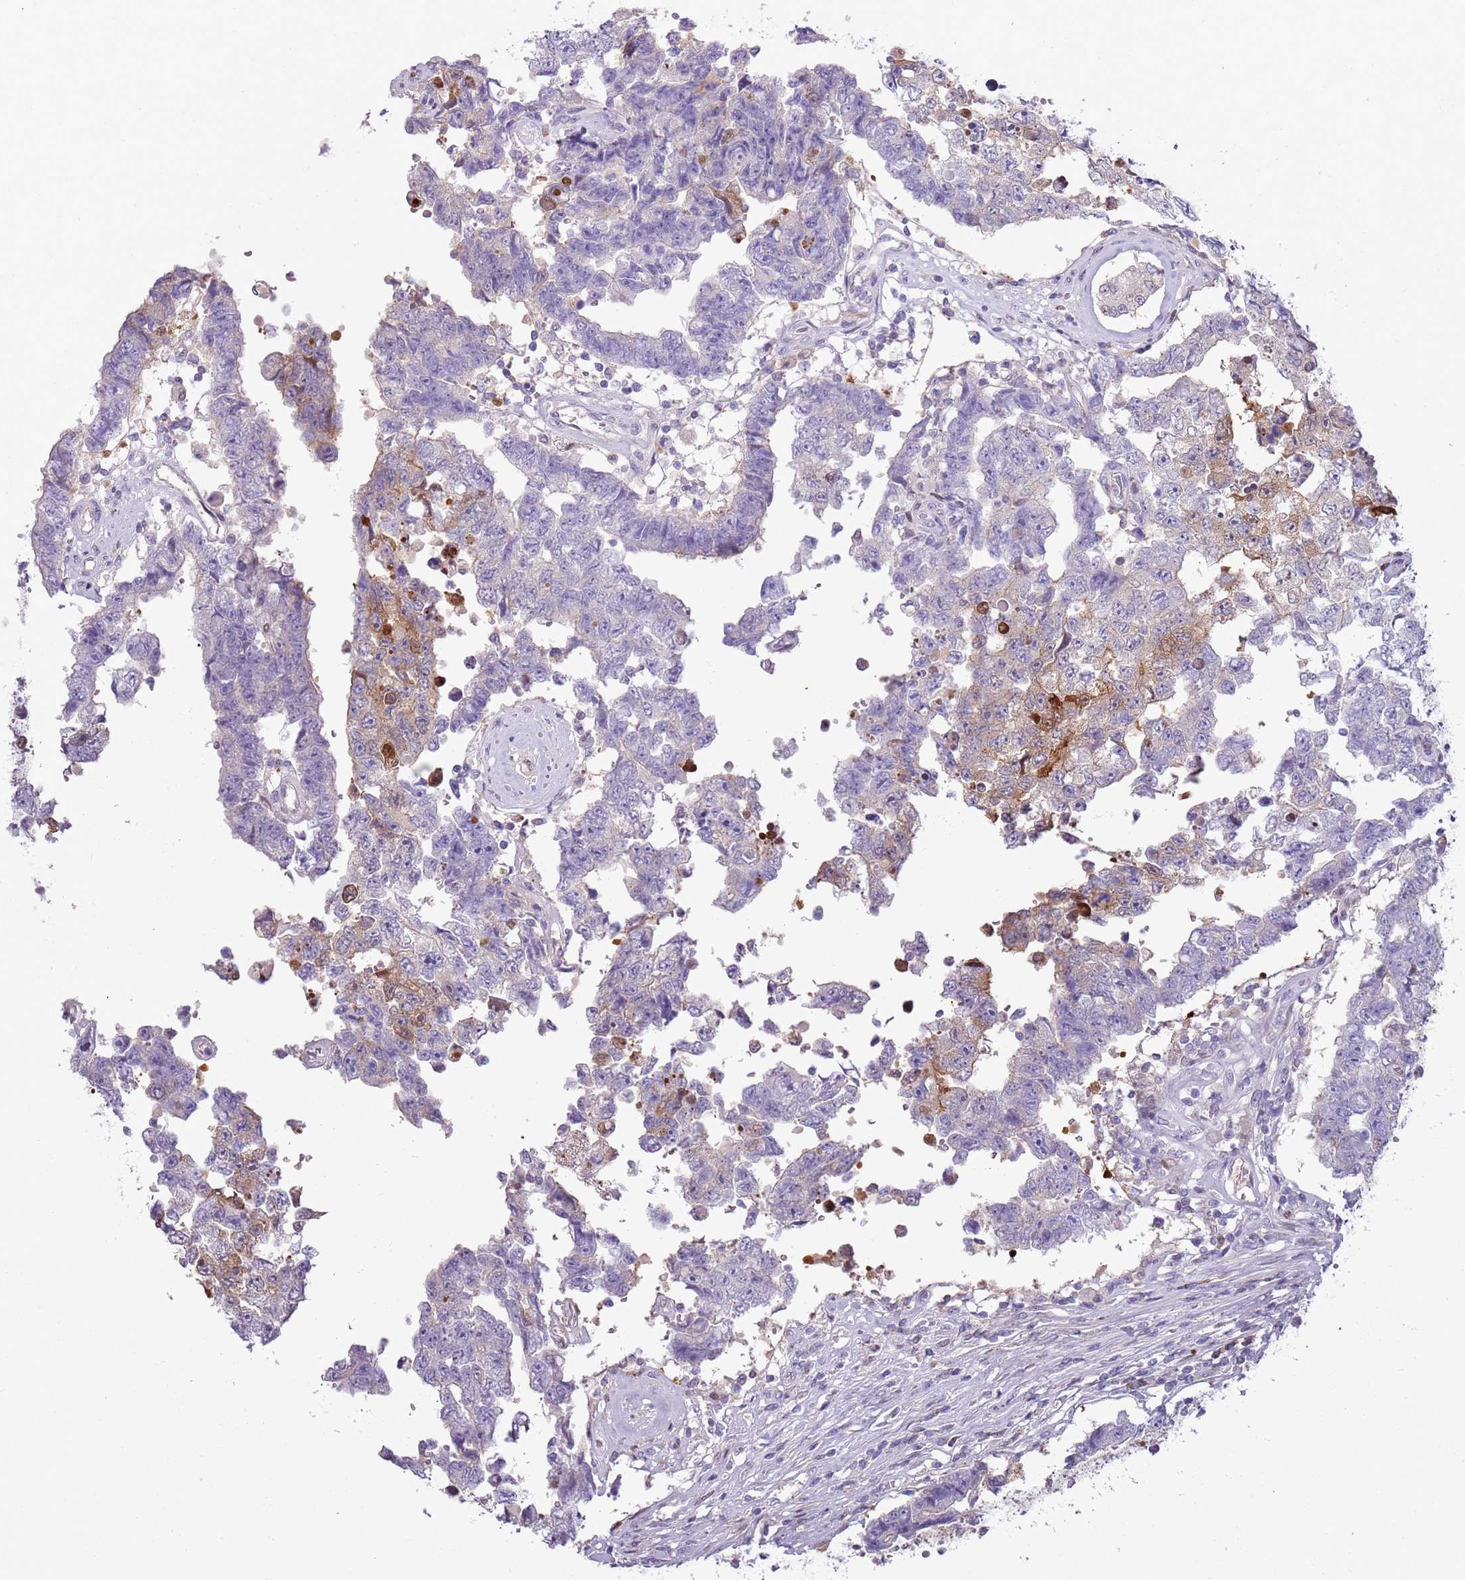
{"staining": {"intensity": "weak", "quantity": "<25%", "location": "cytoplasmic/membranous"}, "tissue": "testis cancer", "cell_type": "Tumor cells", "image_type": "cancer", "snomed": [{"axis": "morphology", "description": "Normal tissue, NOS"}, {"axis": "morphology", "description": "Carcinoma, Embryonal, NOS"}, {"axis": "topography", "description": "Testis"}, {"axis": "topography", "description": "Epididymis"}], "caption": "Human embryonal carcinoma (testis) stained for a protein using immunohistochemistry demonstrates no staining in tumor cells.", "gene": "NBPF6", "patient": {"sex": "male", "age": 25}}